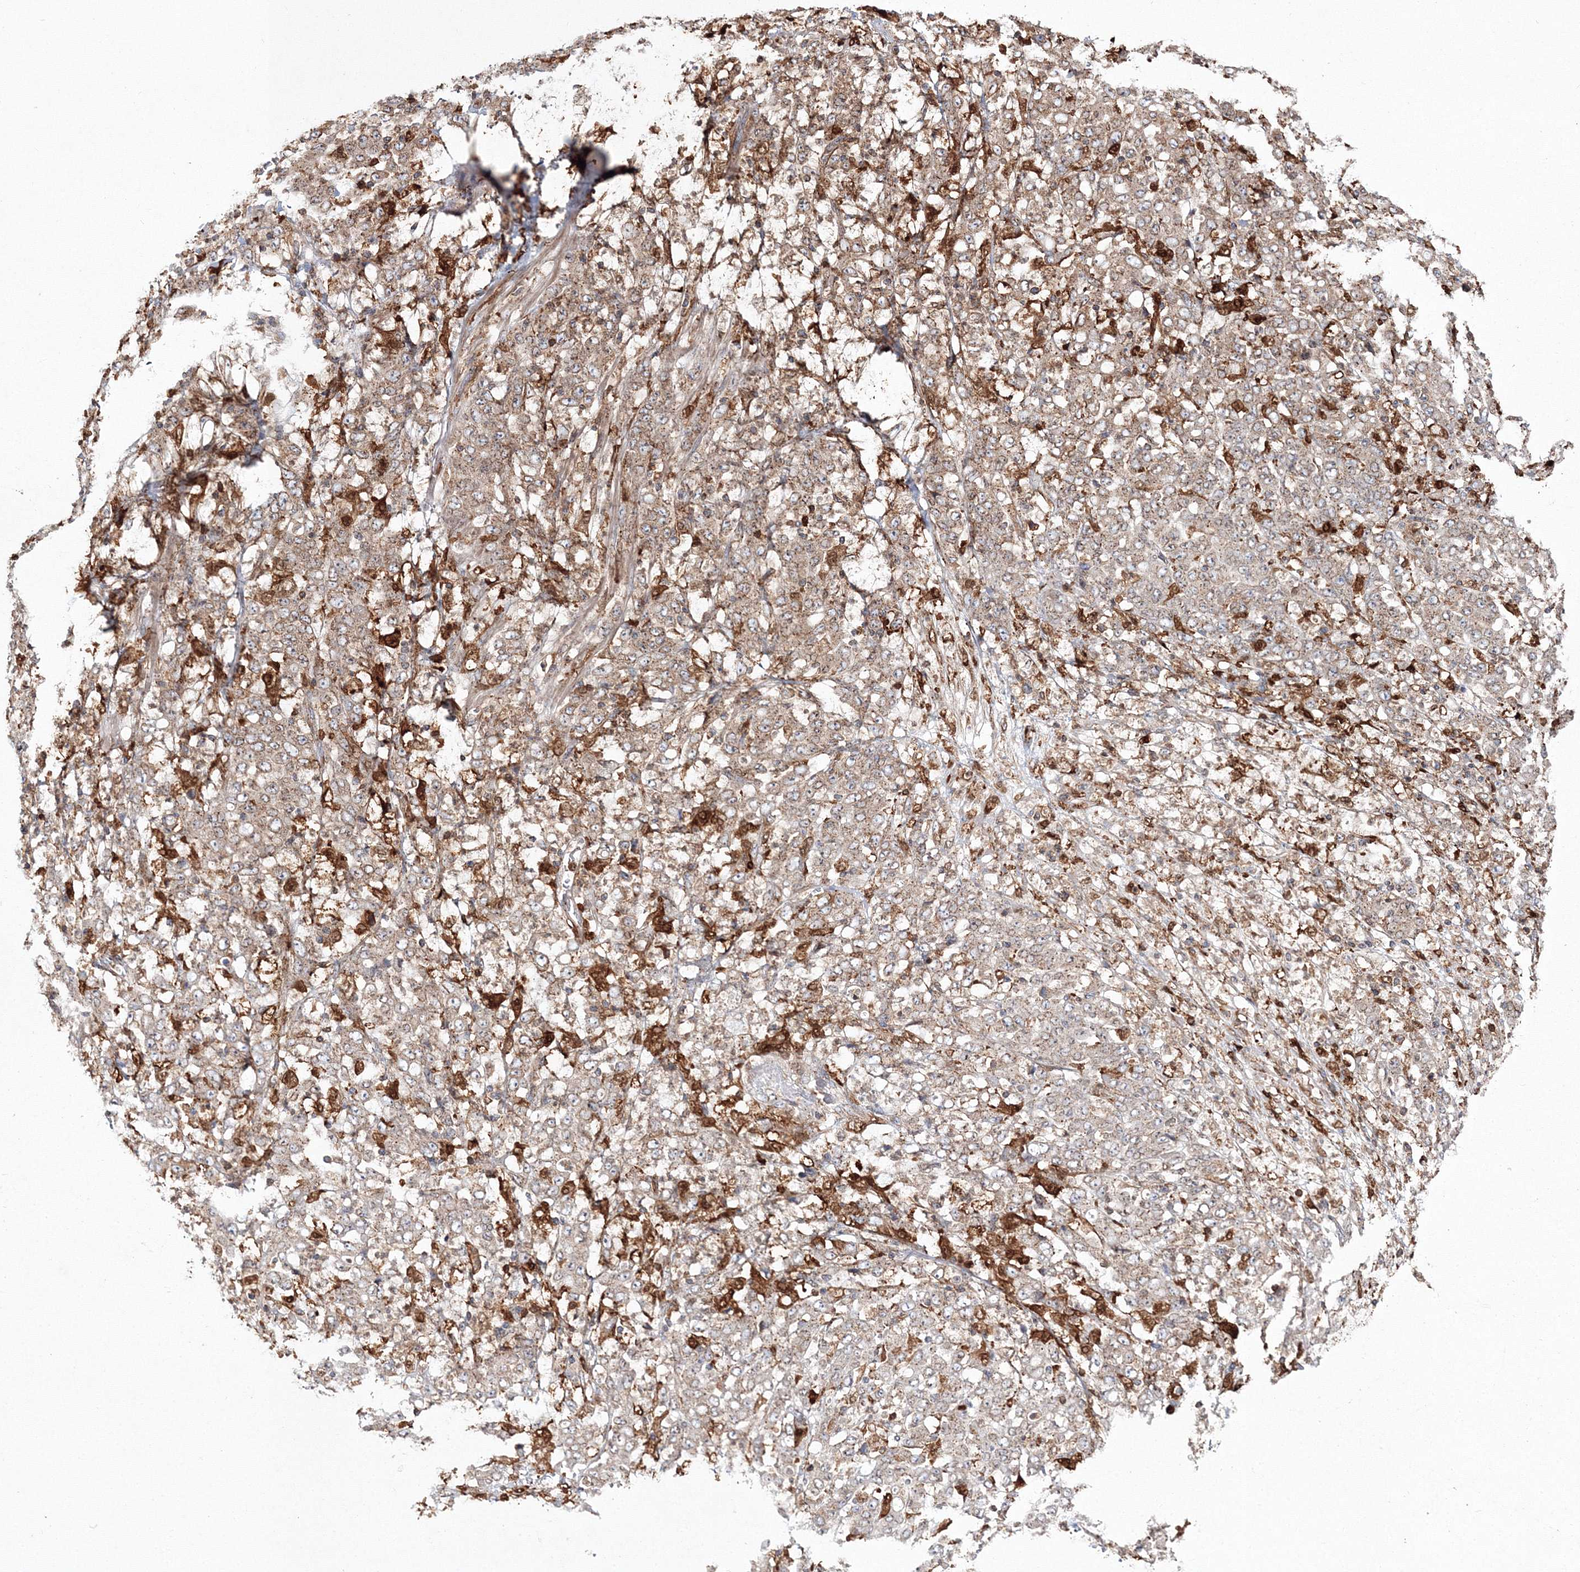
{"staining": {"intensity": "weak", "quantity": "25%-75%", "location": "cytoplasmic/membranous"}, "tissue": "stomach cancer", "cell_type": "Tumor cells", "image_type": "cancer", "snomed": [{"axis": "morphology", "description": "Adenocarcinoma, NOS"}, {"axis": "topography", "description": "Stomach, lower"}], "caption": "IHC micrograph of stomach cancer (adenocarcinoma) stained for a protein (brown), which reveals low levels of weak cytoplasmic/membranous positivity in approximately 25%-75% of tumor cells.", "gene": "ARCN1", "patient": {"sex": "female", "age": 71}}